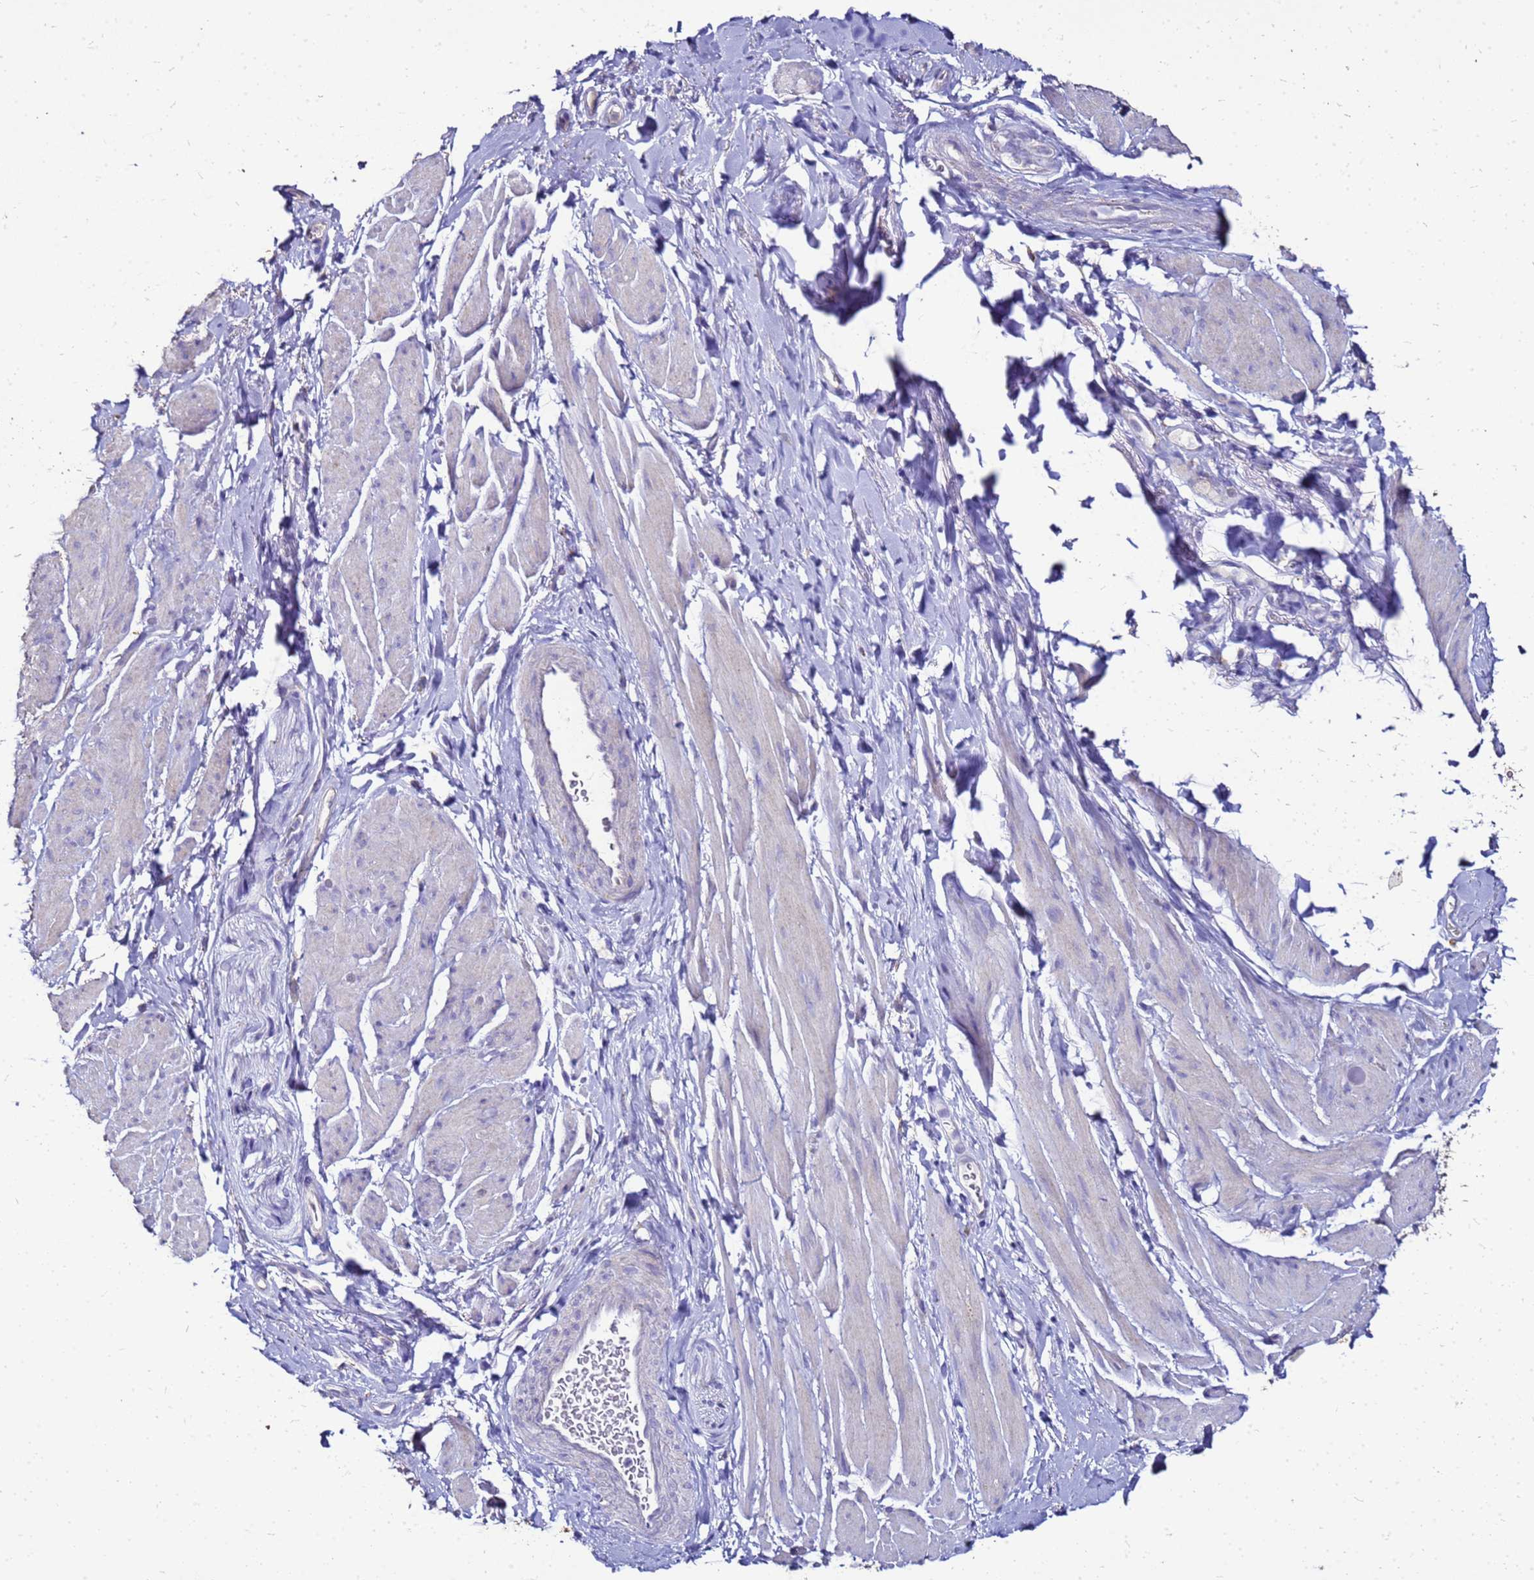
{"staining": {"intensity": "negative", "quantity": "none", "location": "none"}, "tissue": "smooth muscle", "cell_type": "Smooth muscle cells", "image_type": "normal", "snomed": [{"axis": "morphology", "description": "Normal tissue, NOS"}, {"axis": "topography", "description": "Smooth muscle"}, {"axis": "topography", "description": "Peripheral nerve tissue"}], "caption": "A histopathology image of human smooth muscle is negative for staining in smooth muscle cells. The staining was performed using DAB to visualize the protein expression in brown, while the nuclei were stained in blue with hematoxylin (Magnification: 20x).", "gene": "S100A2", "patient": {"sex": "male", "age": 69}}